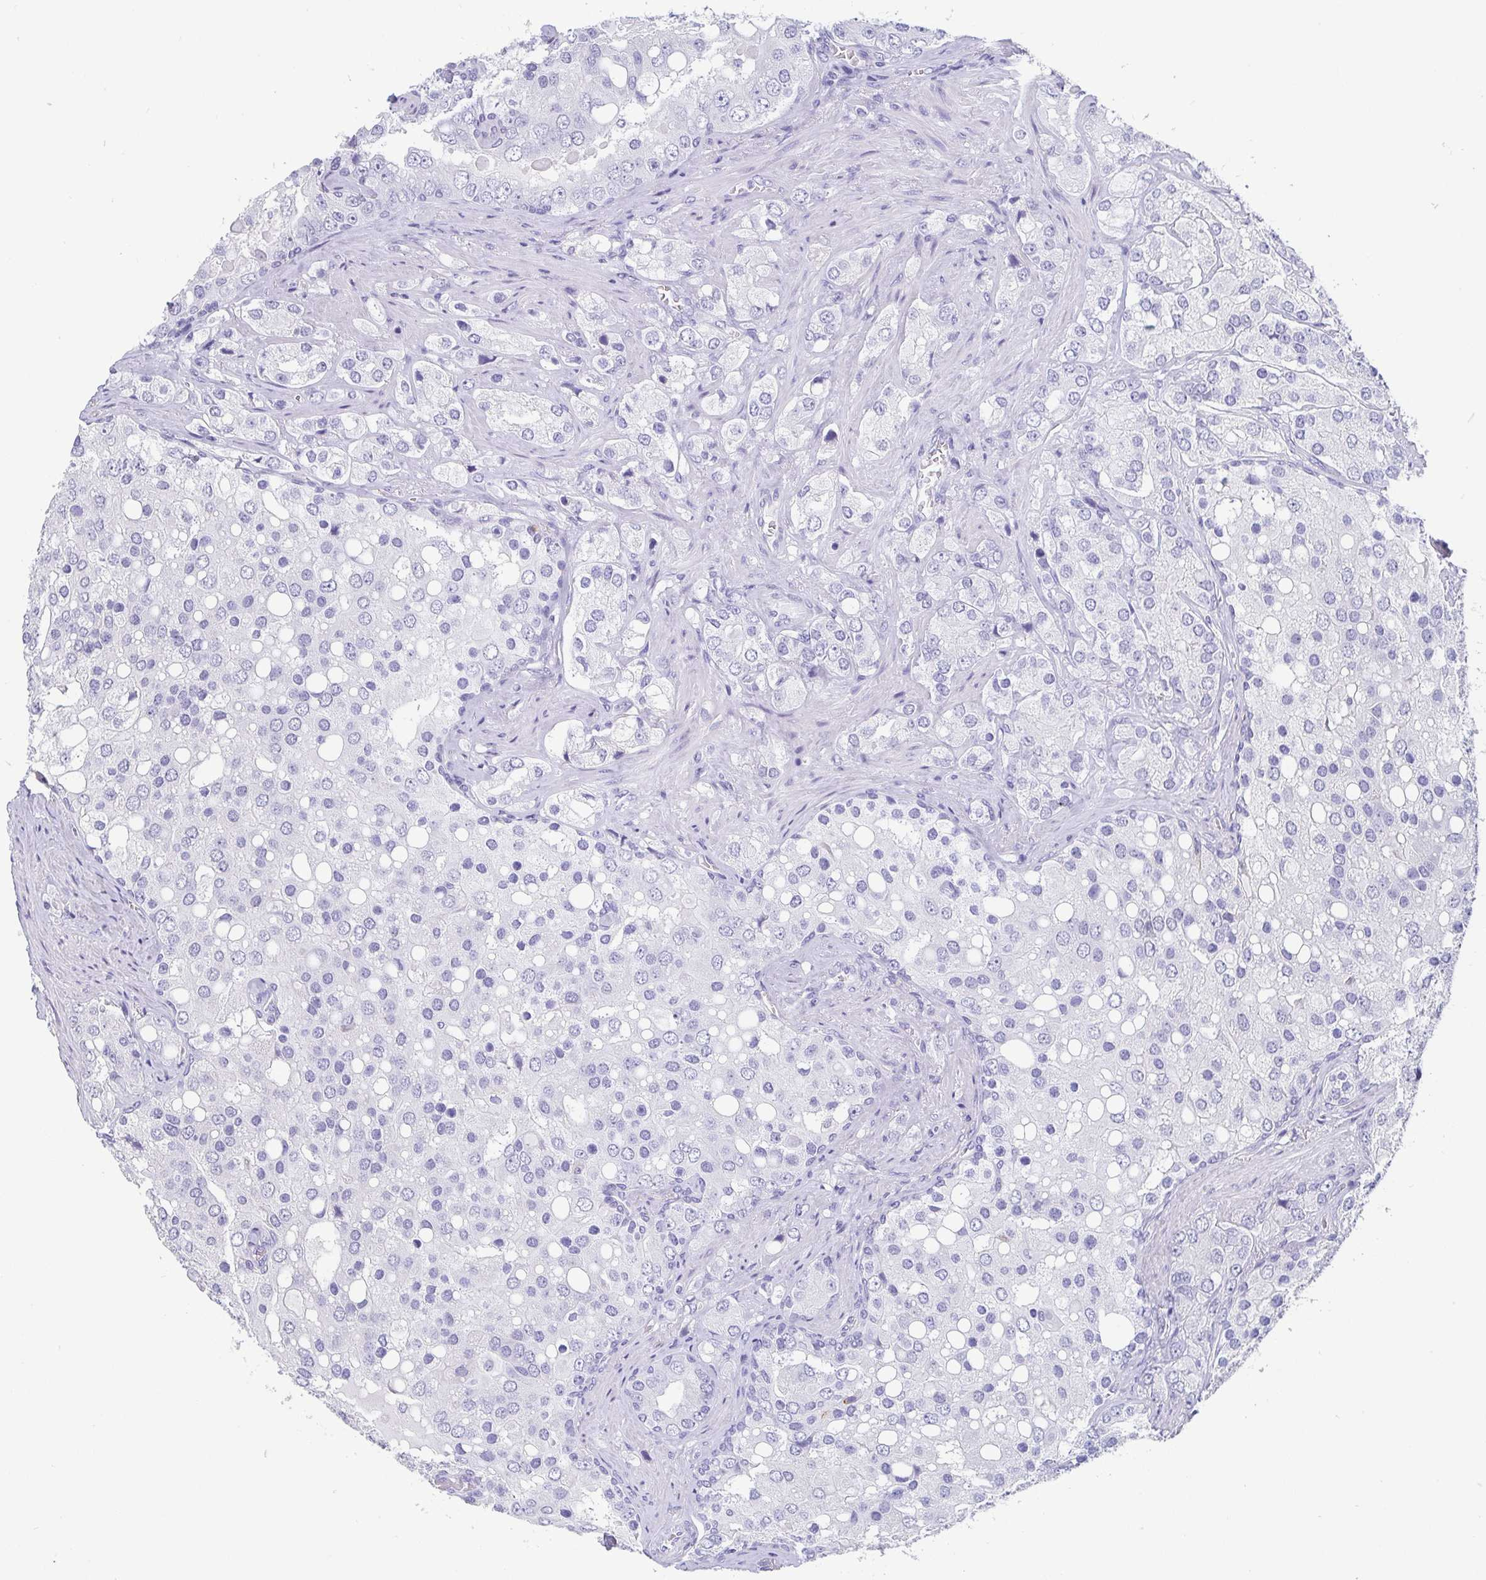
{"staining": {"intensity": "negative", "quantity": "none", "location": "none"}, "tissue": "prostate cancer", "cell_type": "Tumor cells", "image_type": "cancer", "snomed": [{"axis": "morphology", "description": "Adenocarcinoma, High grade"}, {"axis": "topography", "description": "Prostate"}], "caption": "A micrograph of prostate high-grade adenocarcinoma stained for a protein reveals no brown staining in tumor cells. (Stains: DAB (3,3'-diaminobenzidine) immunohistochemistry with hematoxylin counter stain, Microscopy: brightfield microscopy at high magnification).", "gene": "SCGN", "patient": {"sex": "male", "age": 67}}